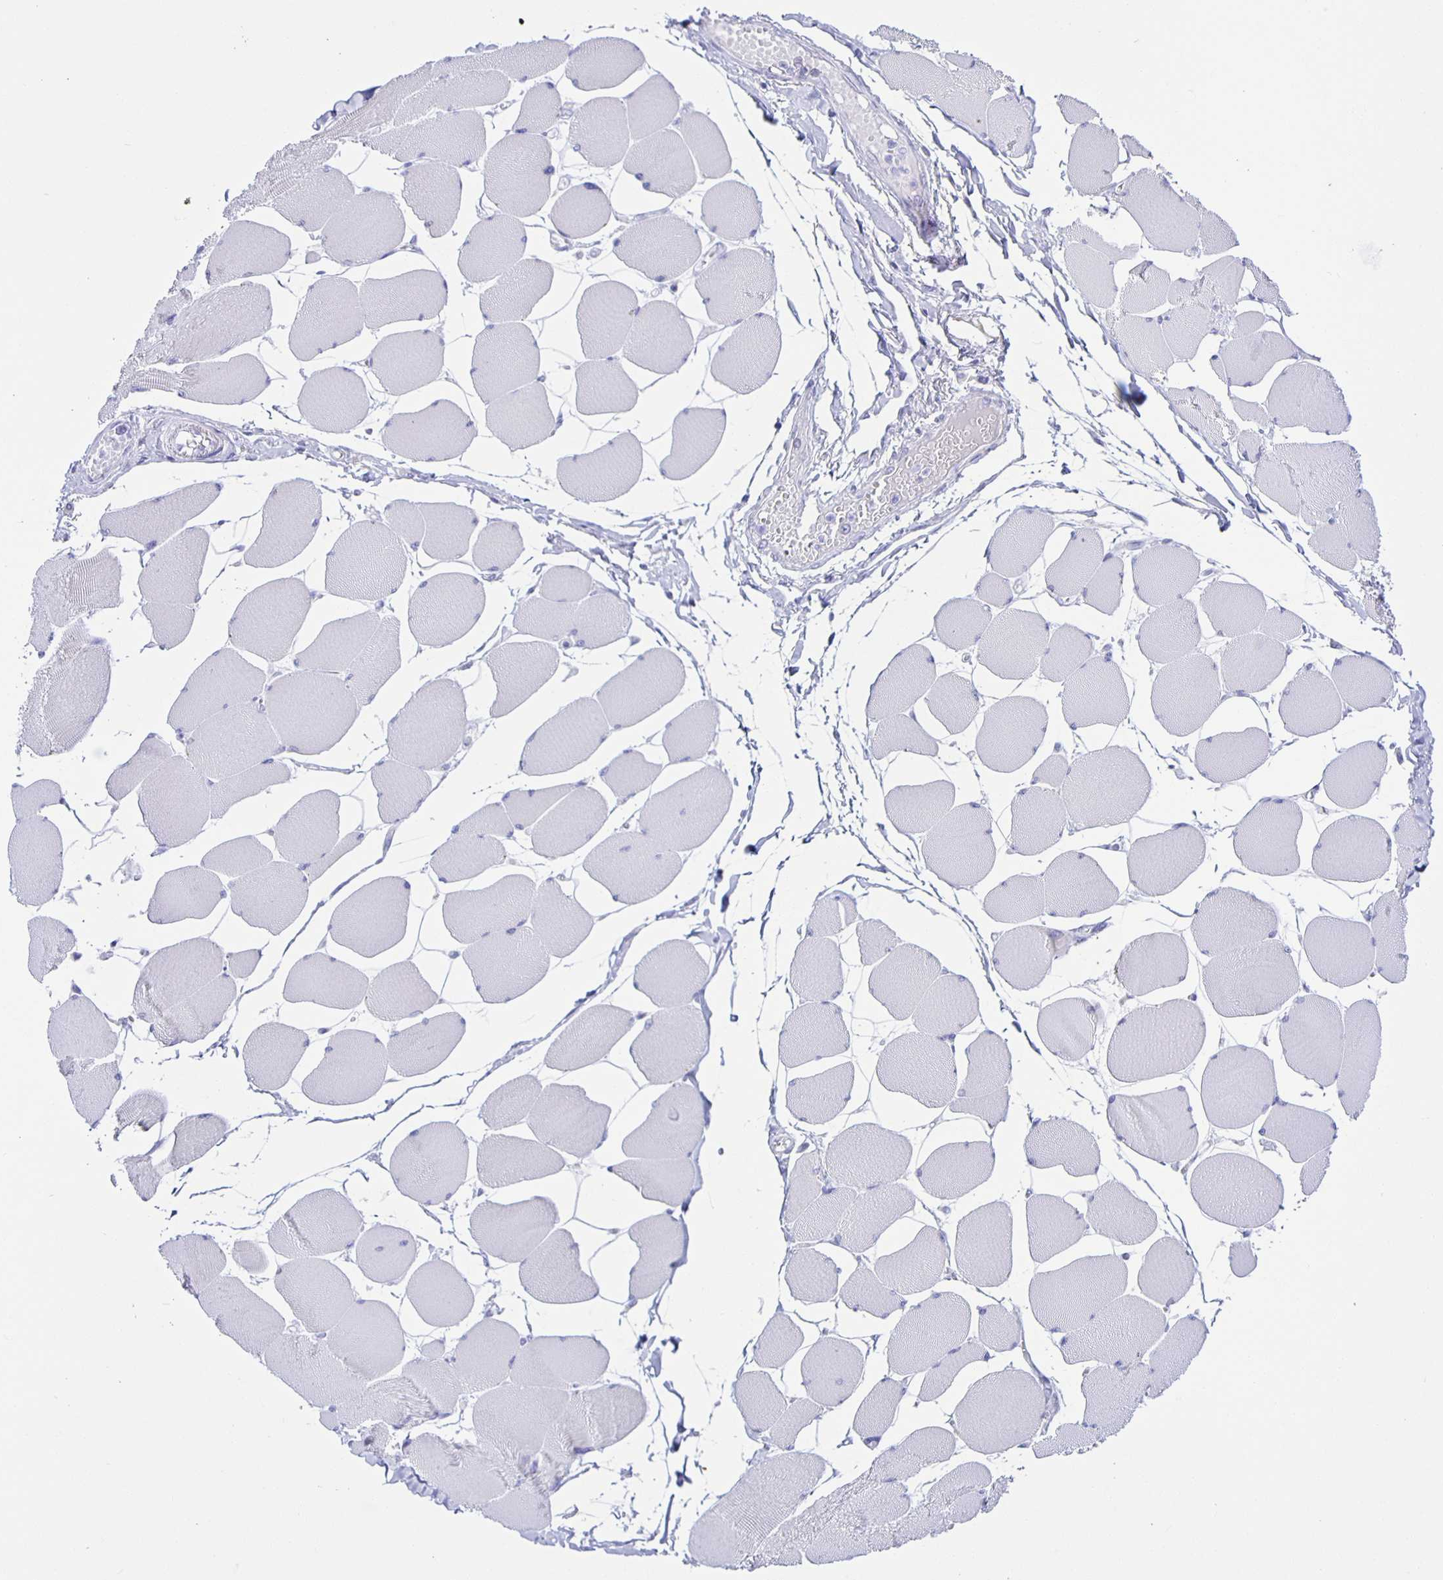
{"staining": {"intensity": "negative", "quantity": "none", "location": "none"}, "tissue": "skeletal muscle", "cell_type": "Myocytes", "image_type": "normal", "snomed": [{"axis": "morphology", "description": "Normal tissue, NOS"}, {"axis": "topography", "description": "Skeletal muscle"}], "caption": "Protein analysis of normal skeletal muscle displays no significant positivity in myocytes. Brightfield microscopy of IHC stained with DAB (3,3'-diaminobenzidine) (brown) and hematoxylin (blue), captured at high magnification.", "gene": "AQP6", "patient": {"sex": "female", "age": 75}}